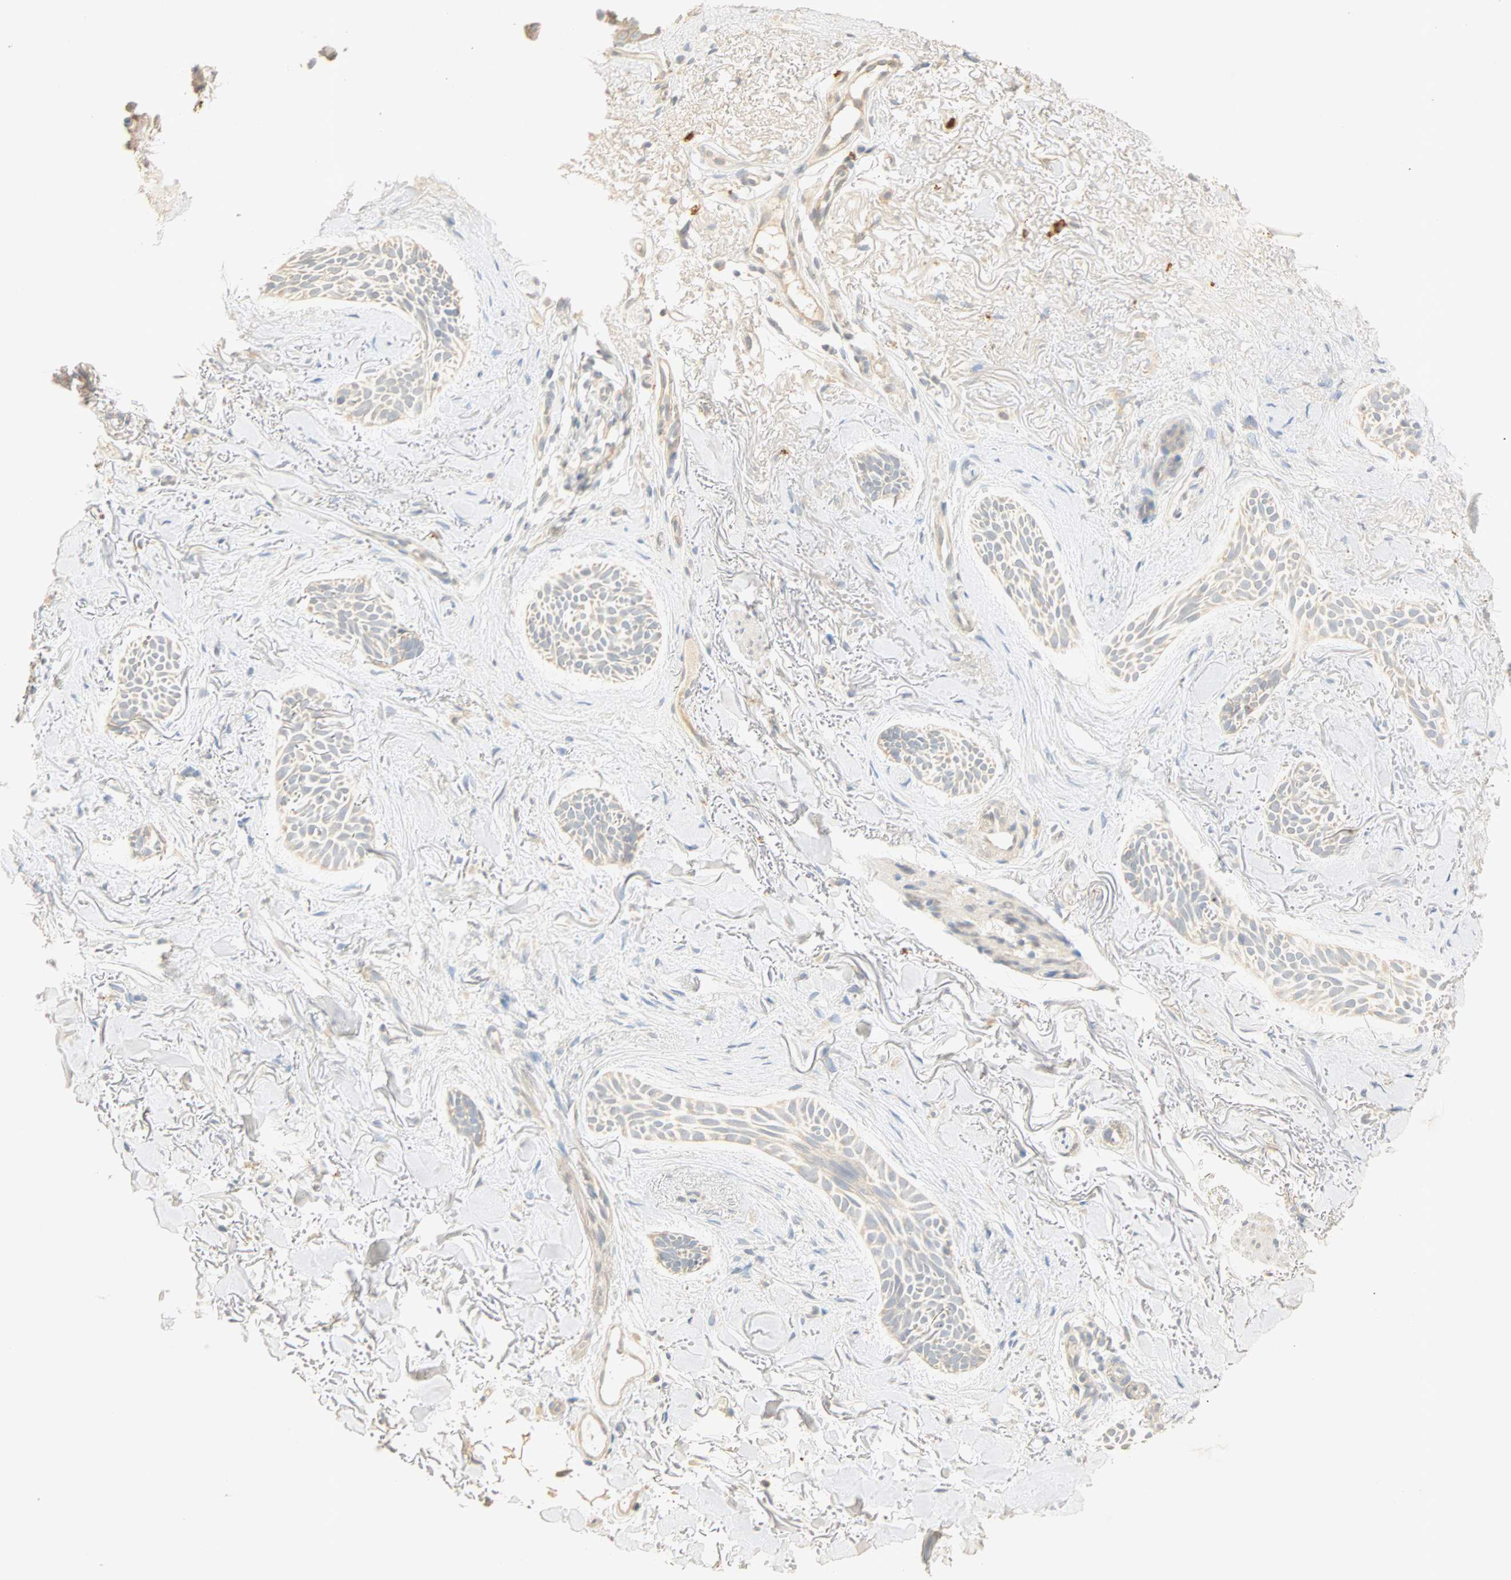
{"staining": {"intensity": "weak", "quantity": "<25%", "location": "cytoplasmic/membranous"}, "tissue": "skin cancer", "cell_type": "Tumor cells", "image_type": "cancer", "snomed": [{"axis": "morphology", "description": "Normal tissue, NOS"}, {"axis": "morphology", "description": "Basal cell carcinoma"}, {"axis": "topography", "description": "Skin"}], "caption": "Photomicrograph shows no protein staining in tumor cells of basal cell carcinoma (skin) tissue.", "gene": "SELENBP1", "patient": {"sex": "female", "age": 84}}